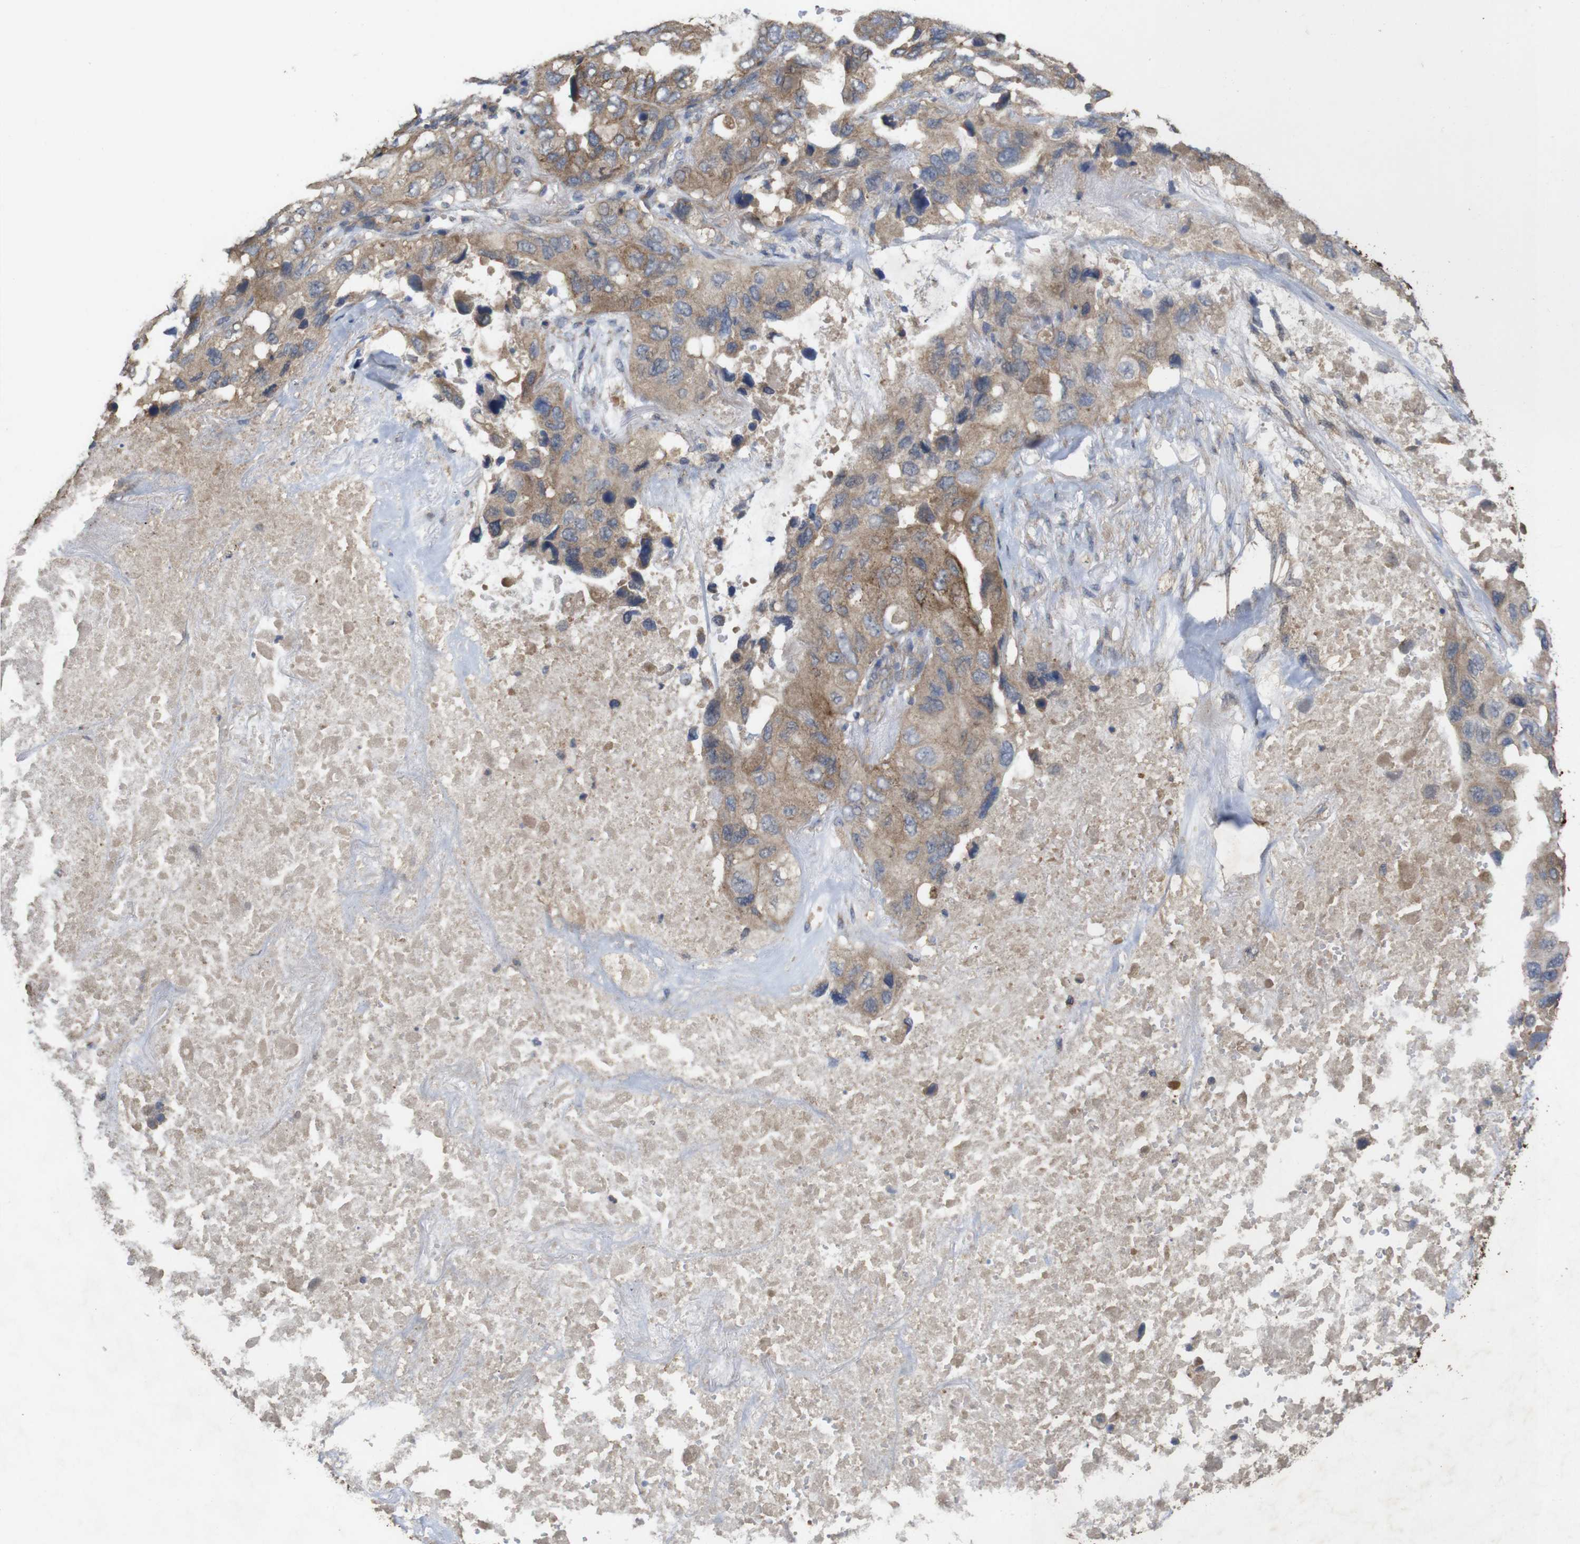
{"staining": {"intensity": "moderate", "quantity": "25%-75%", "location": "cytoplasmic/membranous"}, "tissue": "lung cancer", "cell_type": "Tumor cells", "image_type": "cancer", "snomed": [{"axis": "morphology", "description": "Squamous cell carcinoma, NOS"}, {"axis": "topography", "description": "Lung"}], "caption": "Brown immunohistochemical staining in lung cancer exhibits moderate cytoplasmic/membranous expression in approximately 25%-75% of tumor cells.", "gene": "KCNS3", "patient": {"sex": "female", "age": 73}}